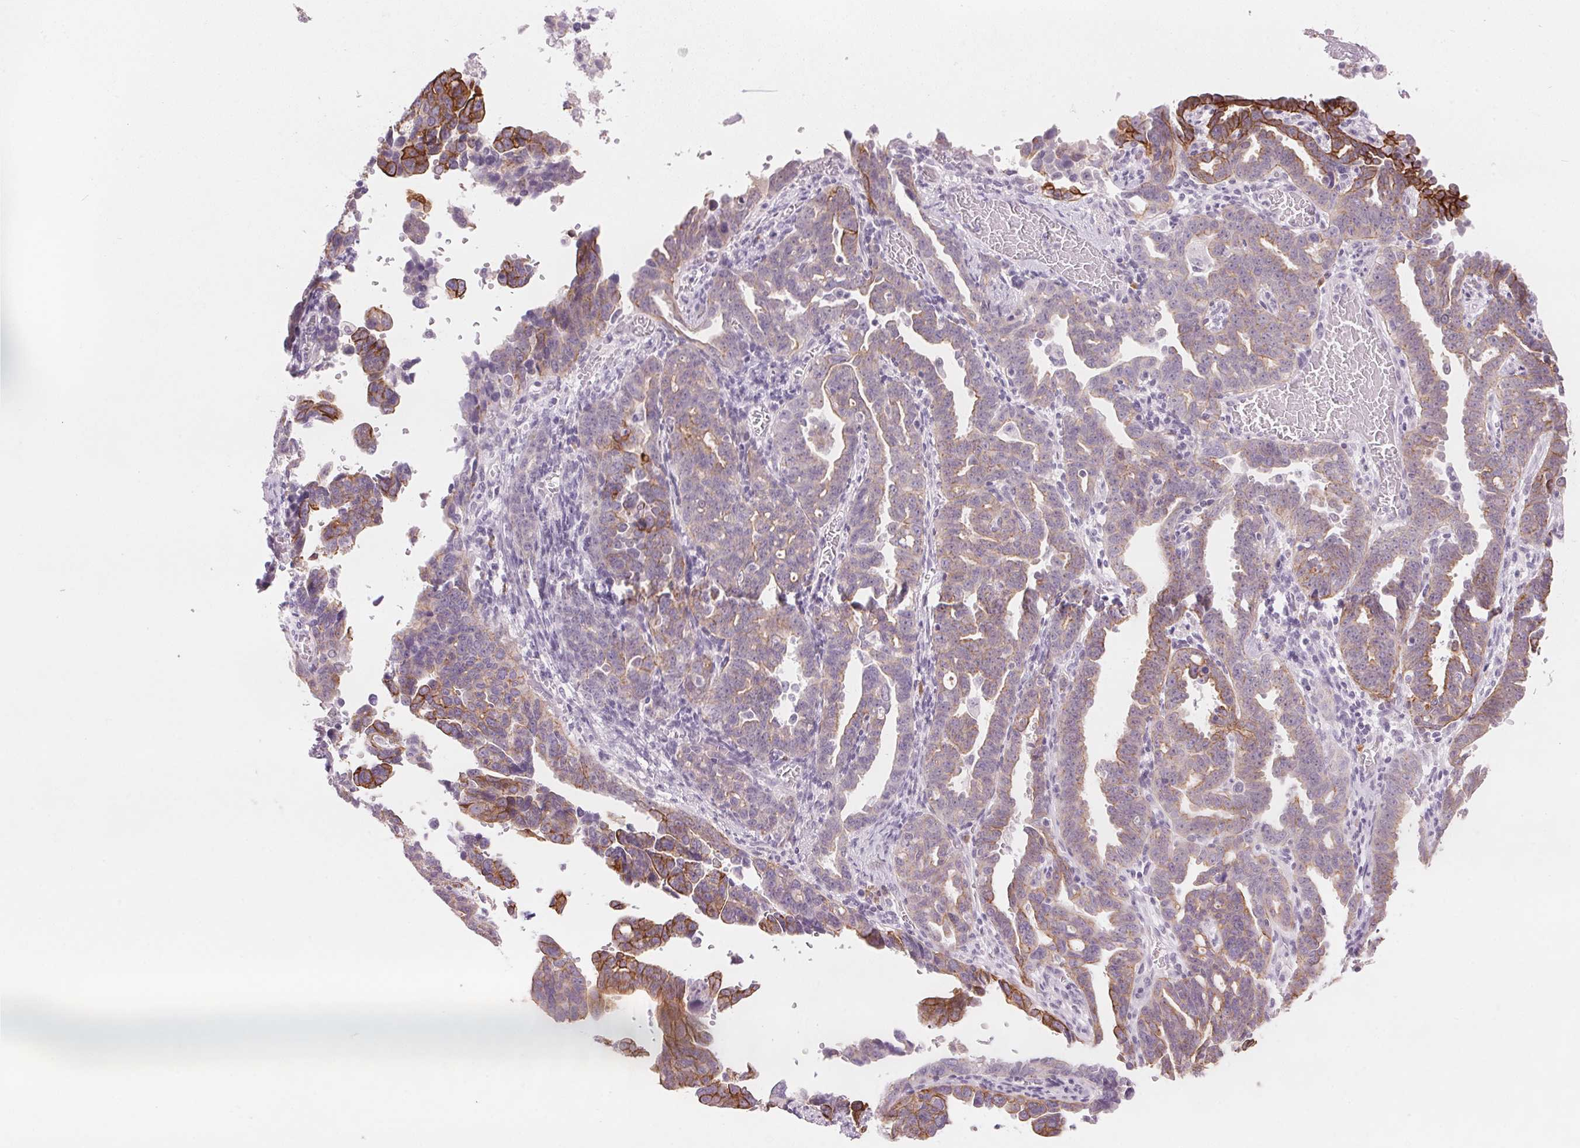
{"staining": {"intensity": "strong", "quantity": "25%-75%", "location": "cytoplasmic/membranous"}, "tissue": "ovarian cancer", "cell_type": "Tumor cells", "image_type": "cancer", "snomed": [{"axis": "morphology", "description": "Cystadenocarcinoma, serous, NOS"}, {"axis": "topography", "description": "Ovary"}], "caption": "Tumor cells display strong cytoplasmic/membranous staining in about 25%-75% of cells in serous cystadenocarcinoma (ovarian).", "gene": "SCTR", "patient": {"sex": "female", "age": 69}}